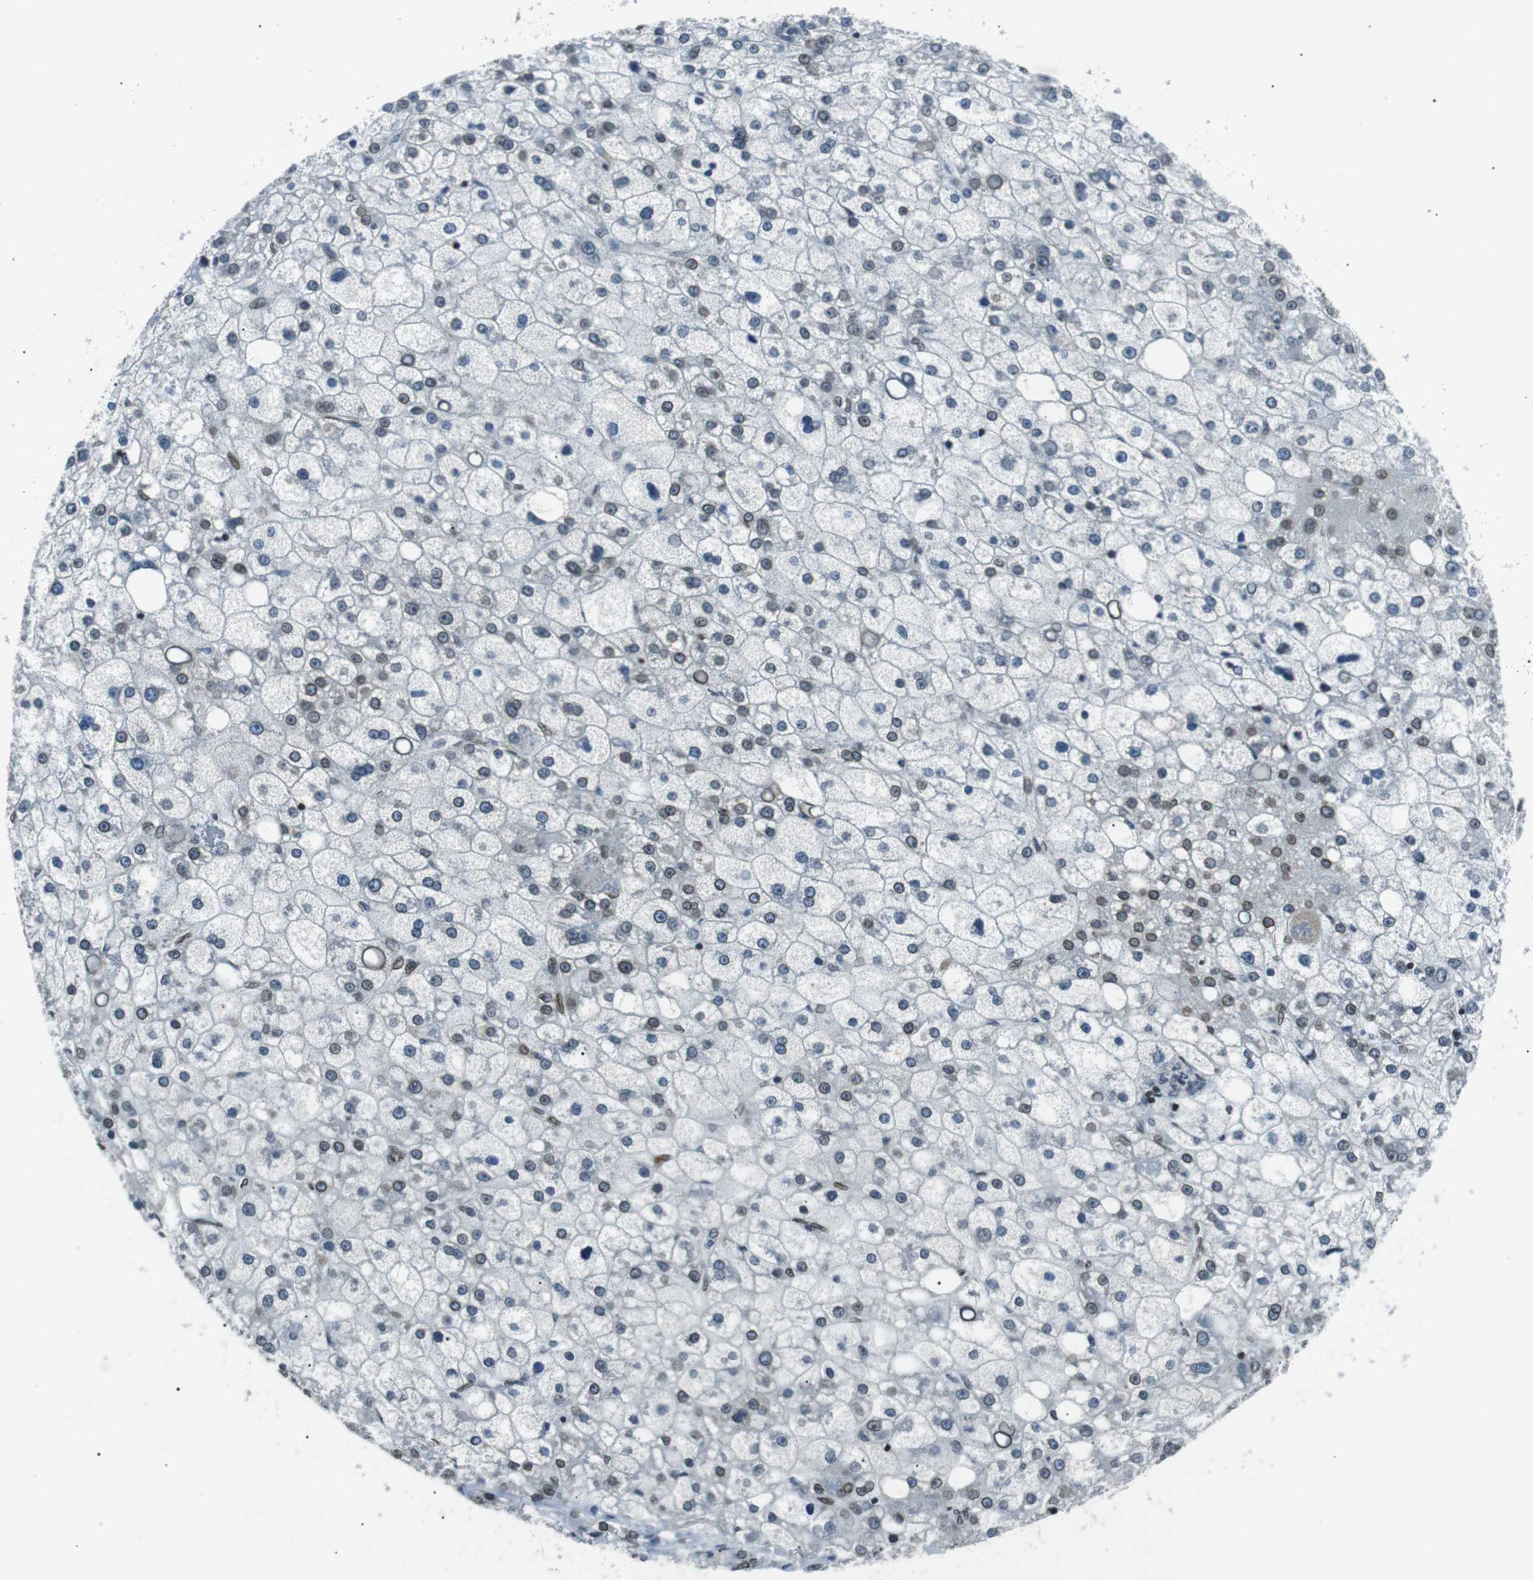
{"staining": {"intensity": "moderate", "quantity": "<25%", "location": "cytoplasmic/membranous,nuclear"}, "tissue": "liver cancer", "cell_type": "Tumor cells", "image_type": "cancer", "snomed": [{"axis": "morphology", "description": "Carcinoma, Hepatocellular, NOS"}, {"axis": "topography", "description": "Liver"}], "caption": "Moderate cytoplasmic/membranous and nuclear protein expression is appreciated in approximately <25% of tumor cells in liver cancer.", "gene": "TMX4", "patient": {"sex": "male", "age": 67}}